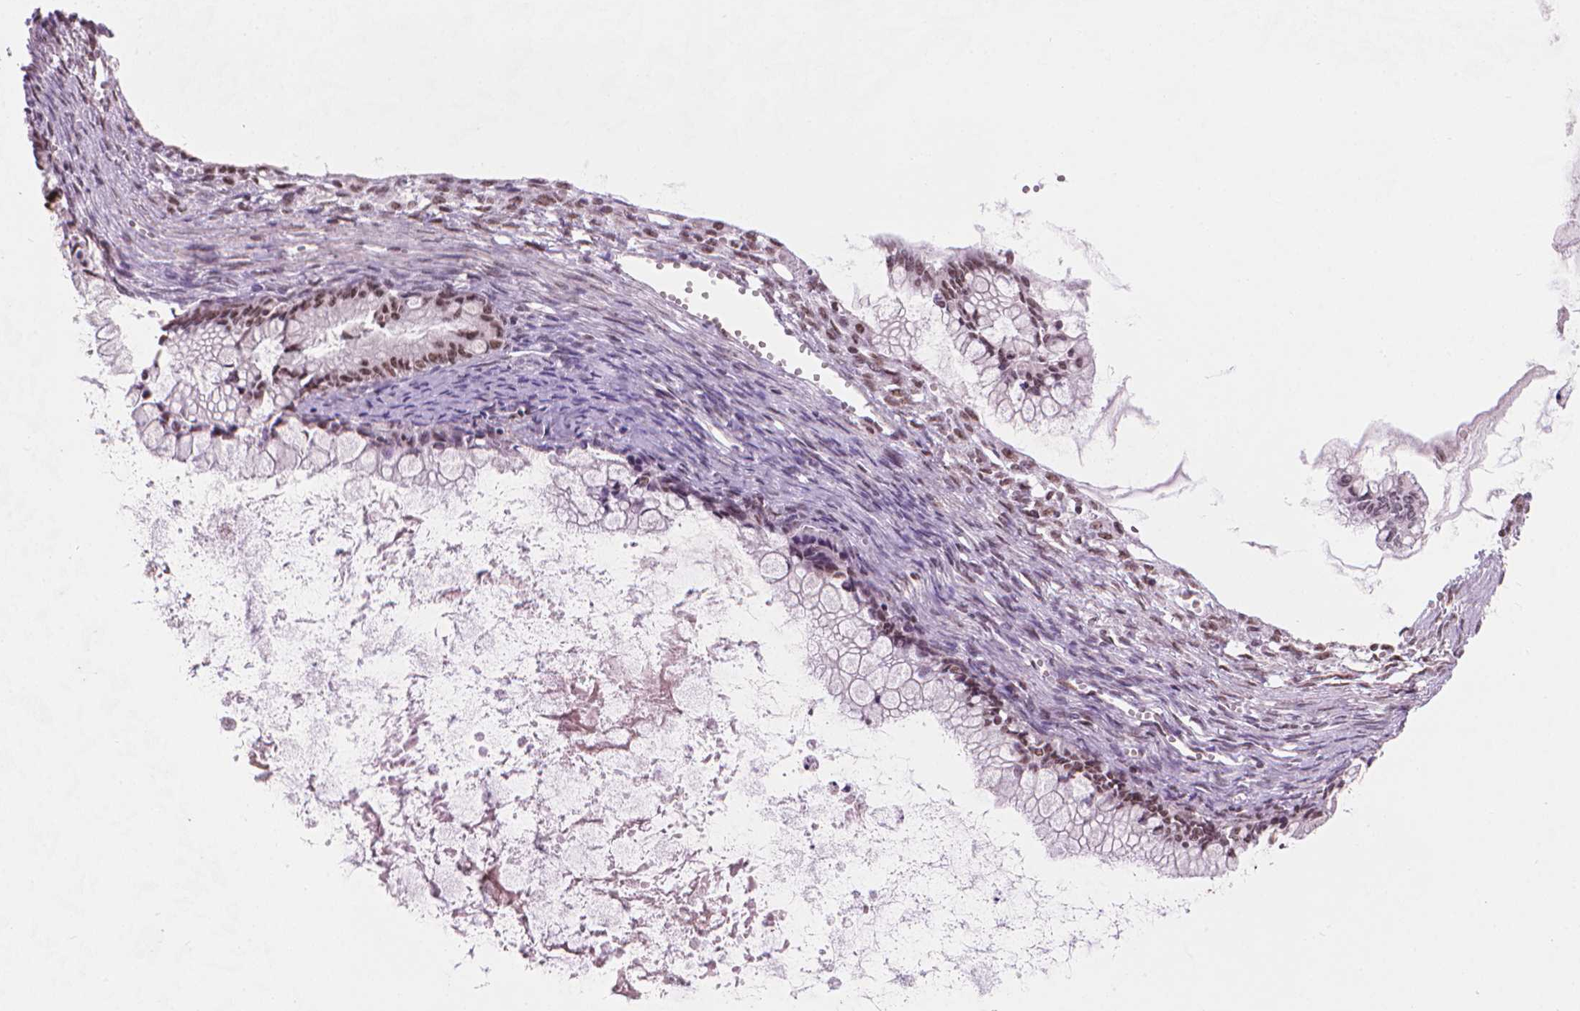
{"staining": {"intensity": "weak", "quantity": ">75%", "location": "nuclear"}, "tissue": "ovarian cancer", "cell_type": "Tumor cells", "image_type": "cancer", "snomed": [{"axis": "morphology", "description": "Cystadenocarcinoma, mucinous, NOS"}, {"axis": "topography", "description": "Ovary"}], "caption": "Protein staining exhibits weak nuclear positivity in approximately >75% of tumor cells in ovarian cancer. Immunohistochemistry (ihc) stains the protein of interest in brown and the nuclei are stained blue.", "gene": "UBN1", "patient": {"sex": "female", "age": 67}}